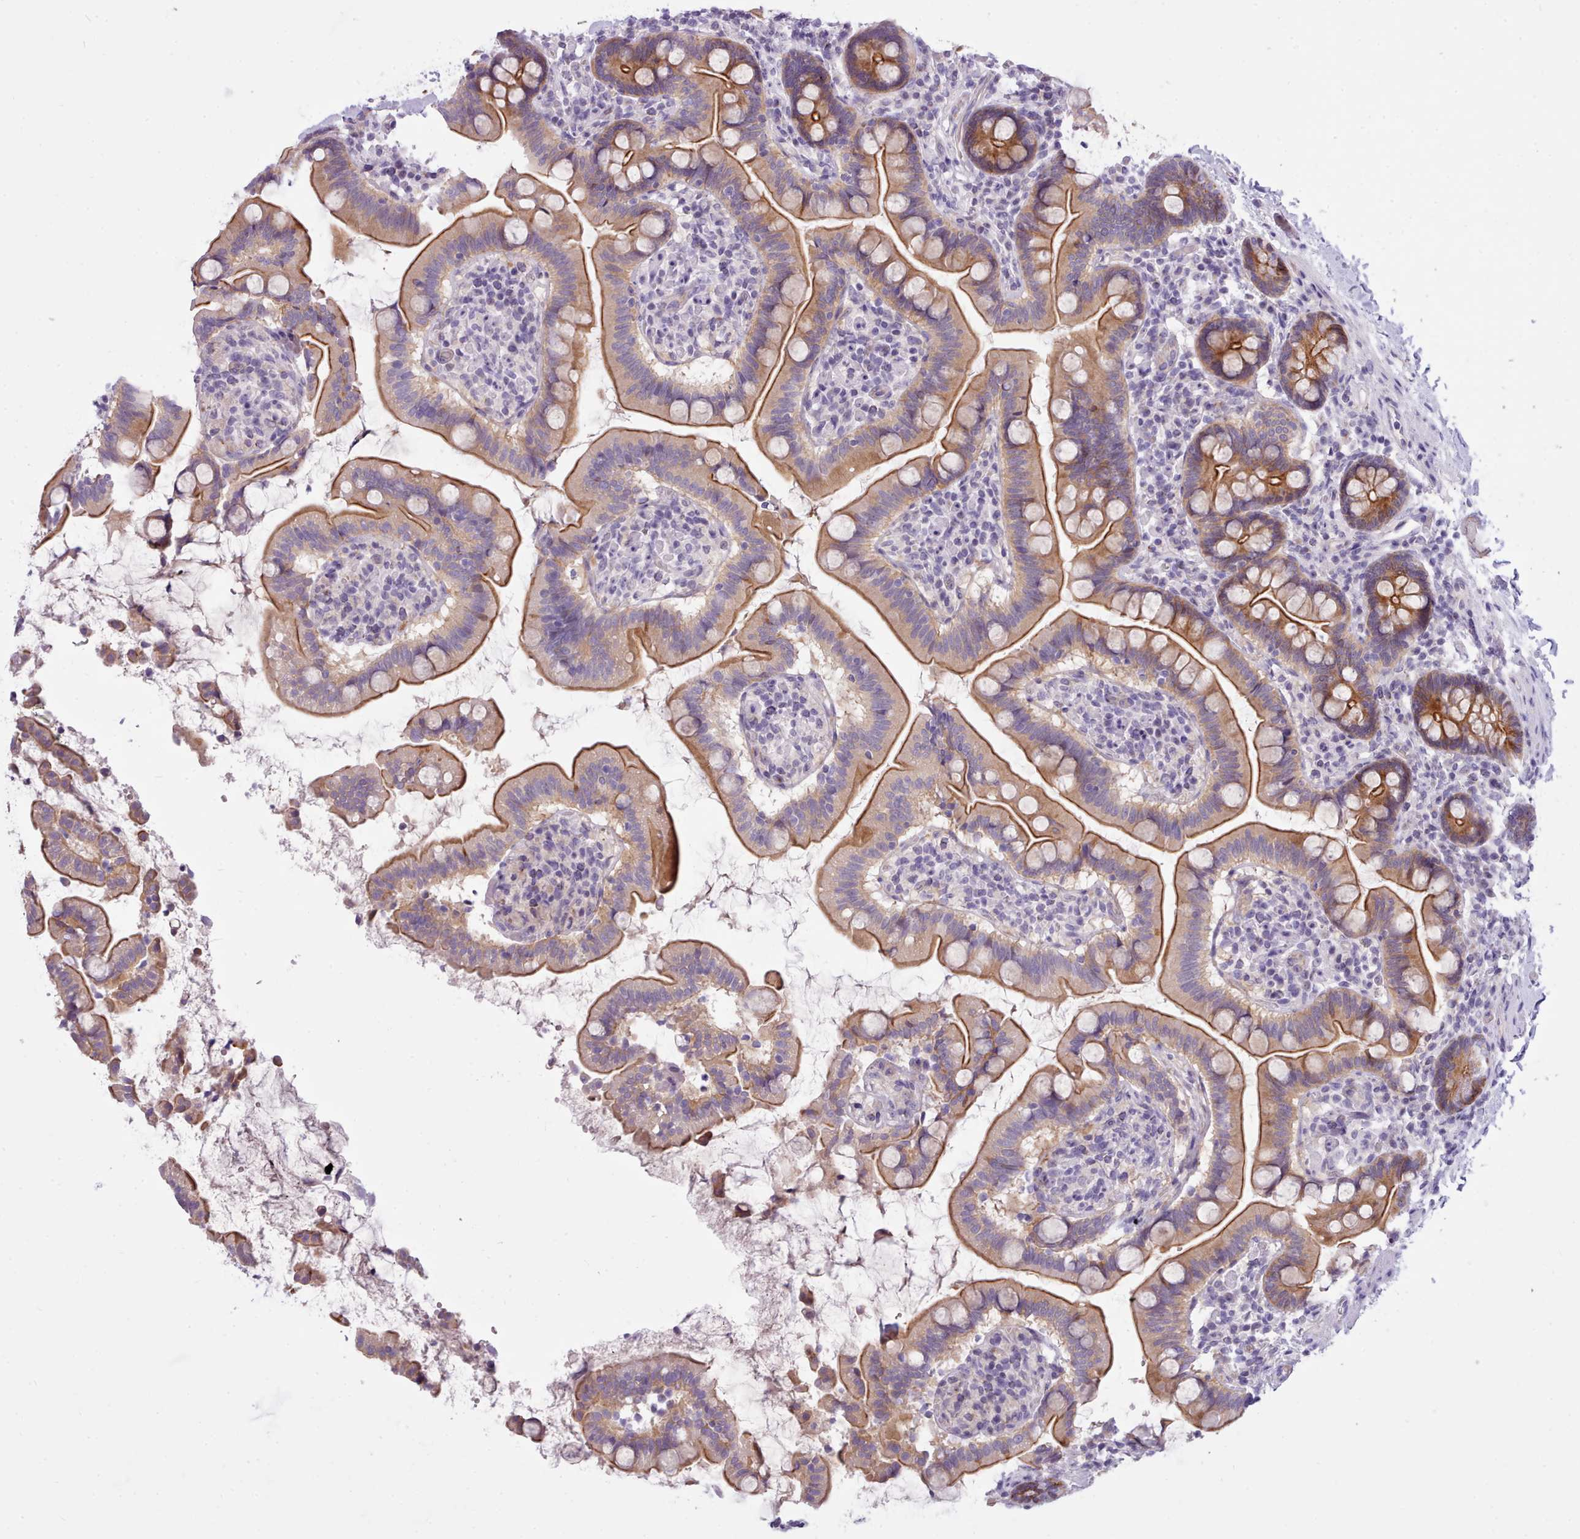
{"staining": {"intensity": "strong", "quantity": ">75%", "location": "cytoplasmic/membranous"}, "tissue": "small intestine", "cell_type": "Glandular cells", "image_type": "normal", "snomed": [{"axis": "morphology", "description": "Normal tissue, NOS"}, {"axis": "topography", "description": "Small intestine"}], "caption": "About >75% of glandular cells in benign small intestine show strong cytoplasmic/membranous protein positivity as visualized by brown immunohistochemical staining.", "gene": "CYP2A13", "patient": {"sex": "female", "age": 64}}